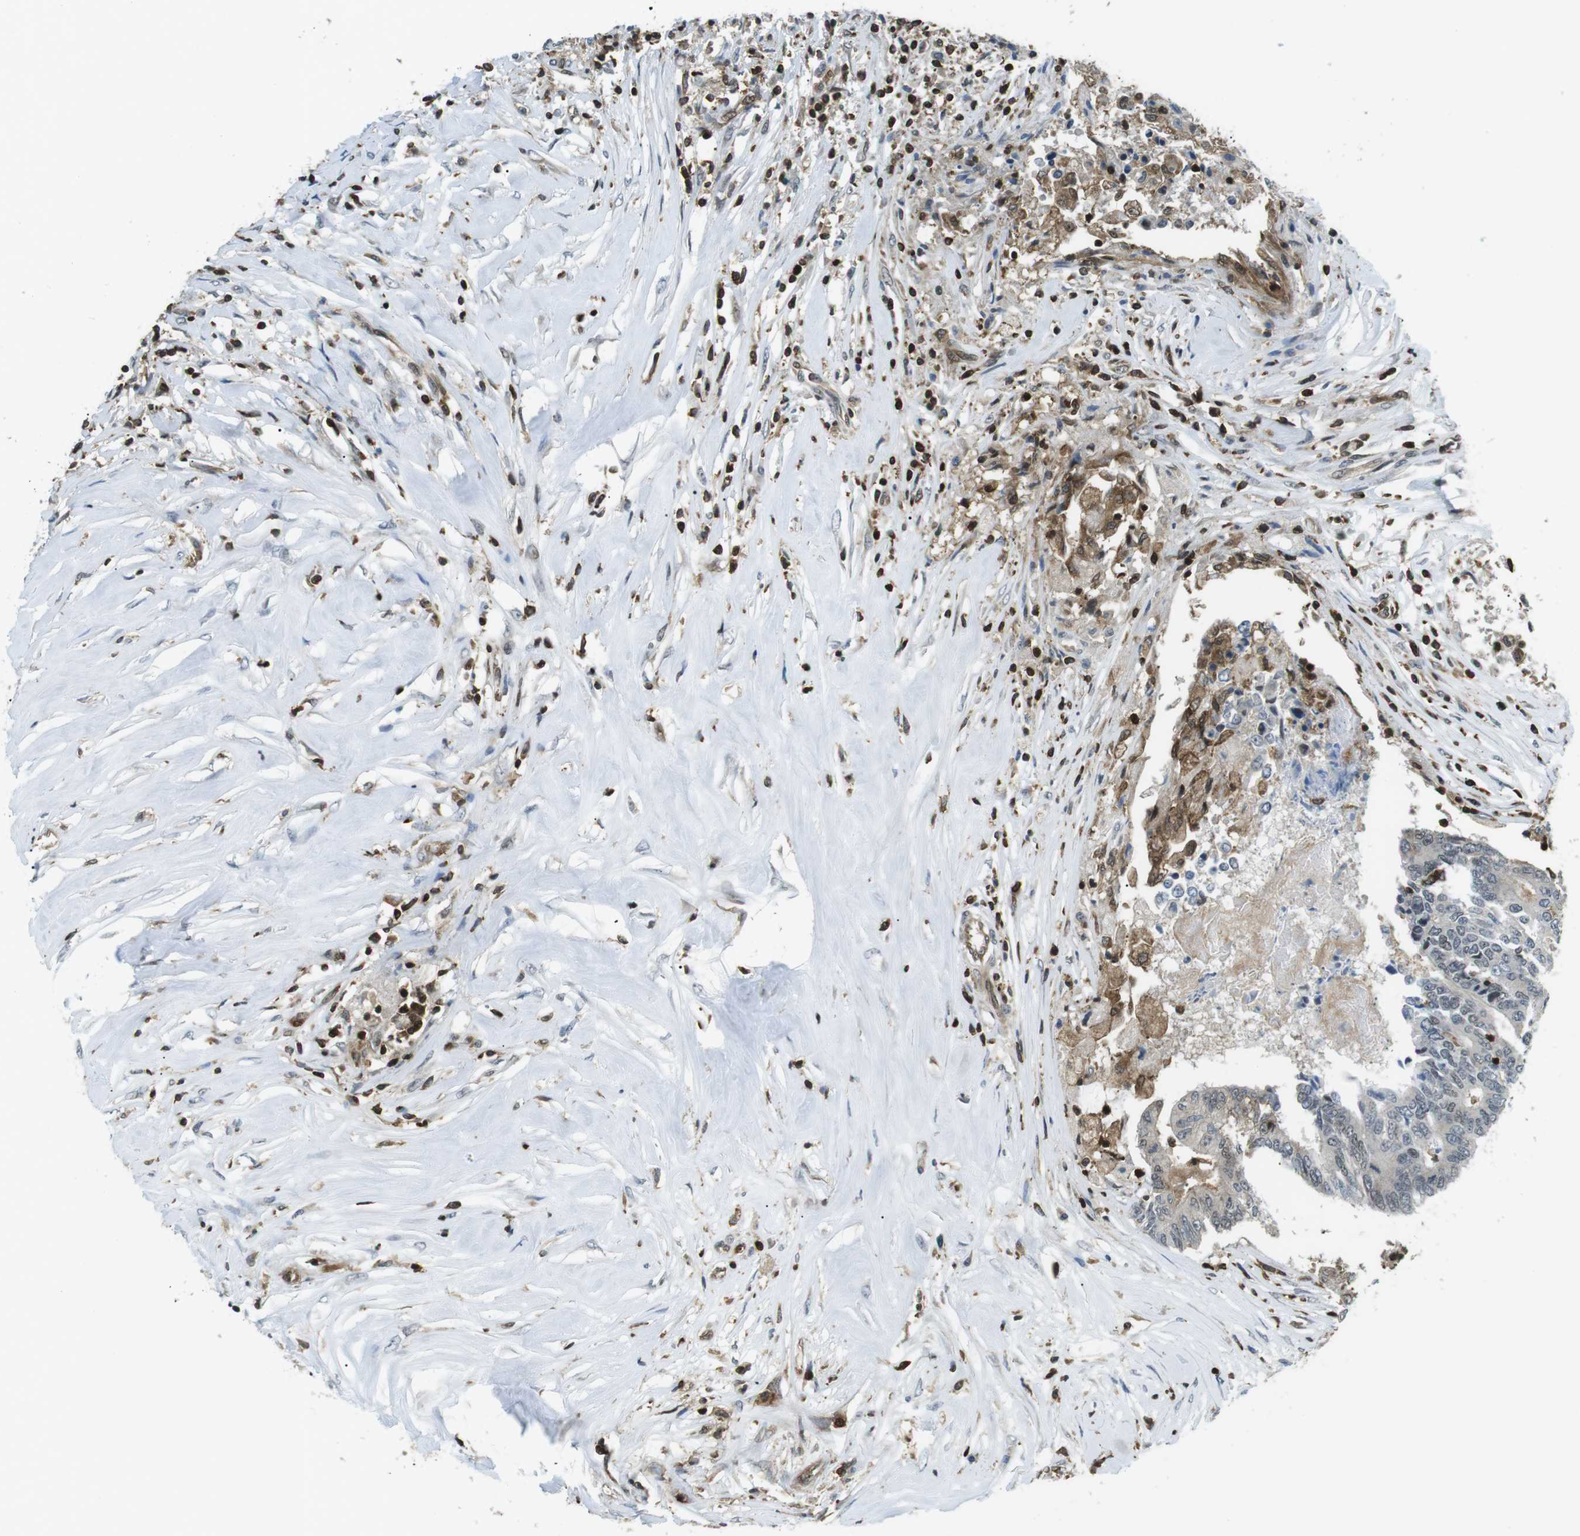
{"staining": {"intensity": "negative", "quantity": "none", "location": "none"}, "tissue": "colorectal cancer", "cell_type": "Tumor cells", "image_type": "cancer", "snomed": [{"axis": "morphology", "description": "Adenocarcinoma, NOS"}, {"axis": "topography", "description": "Rectum"}], "caption": "The photomicrograph exhibits no staining of tumor cells in colorectal adenocarcinoma.", "gene": "STK10", "patient": {"sex": "male", "age": 63}}